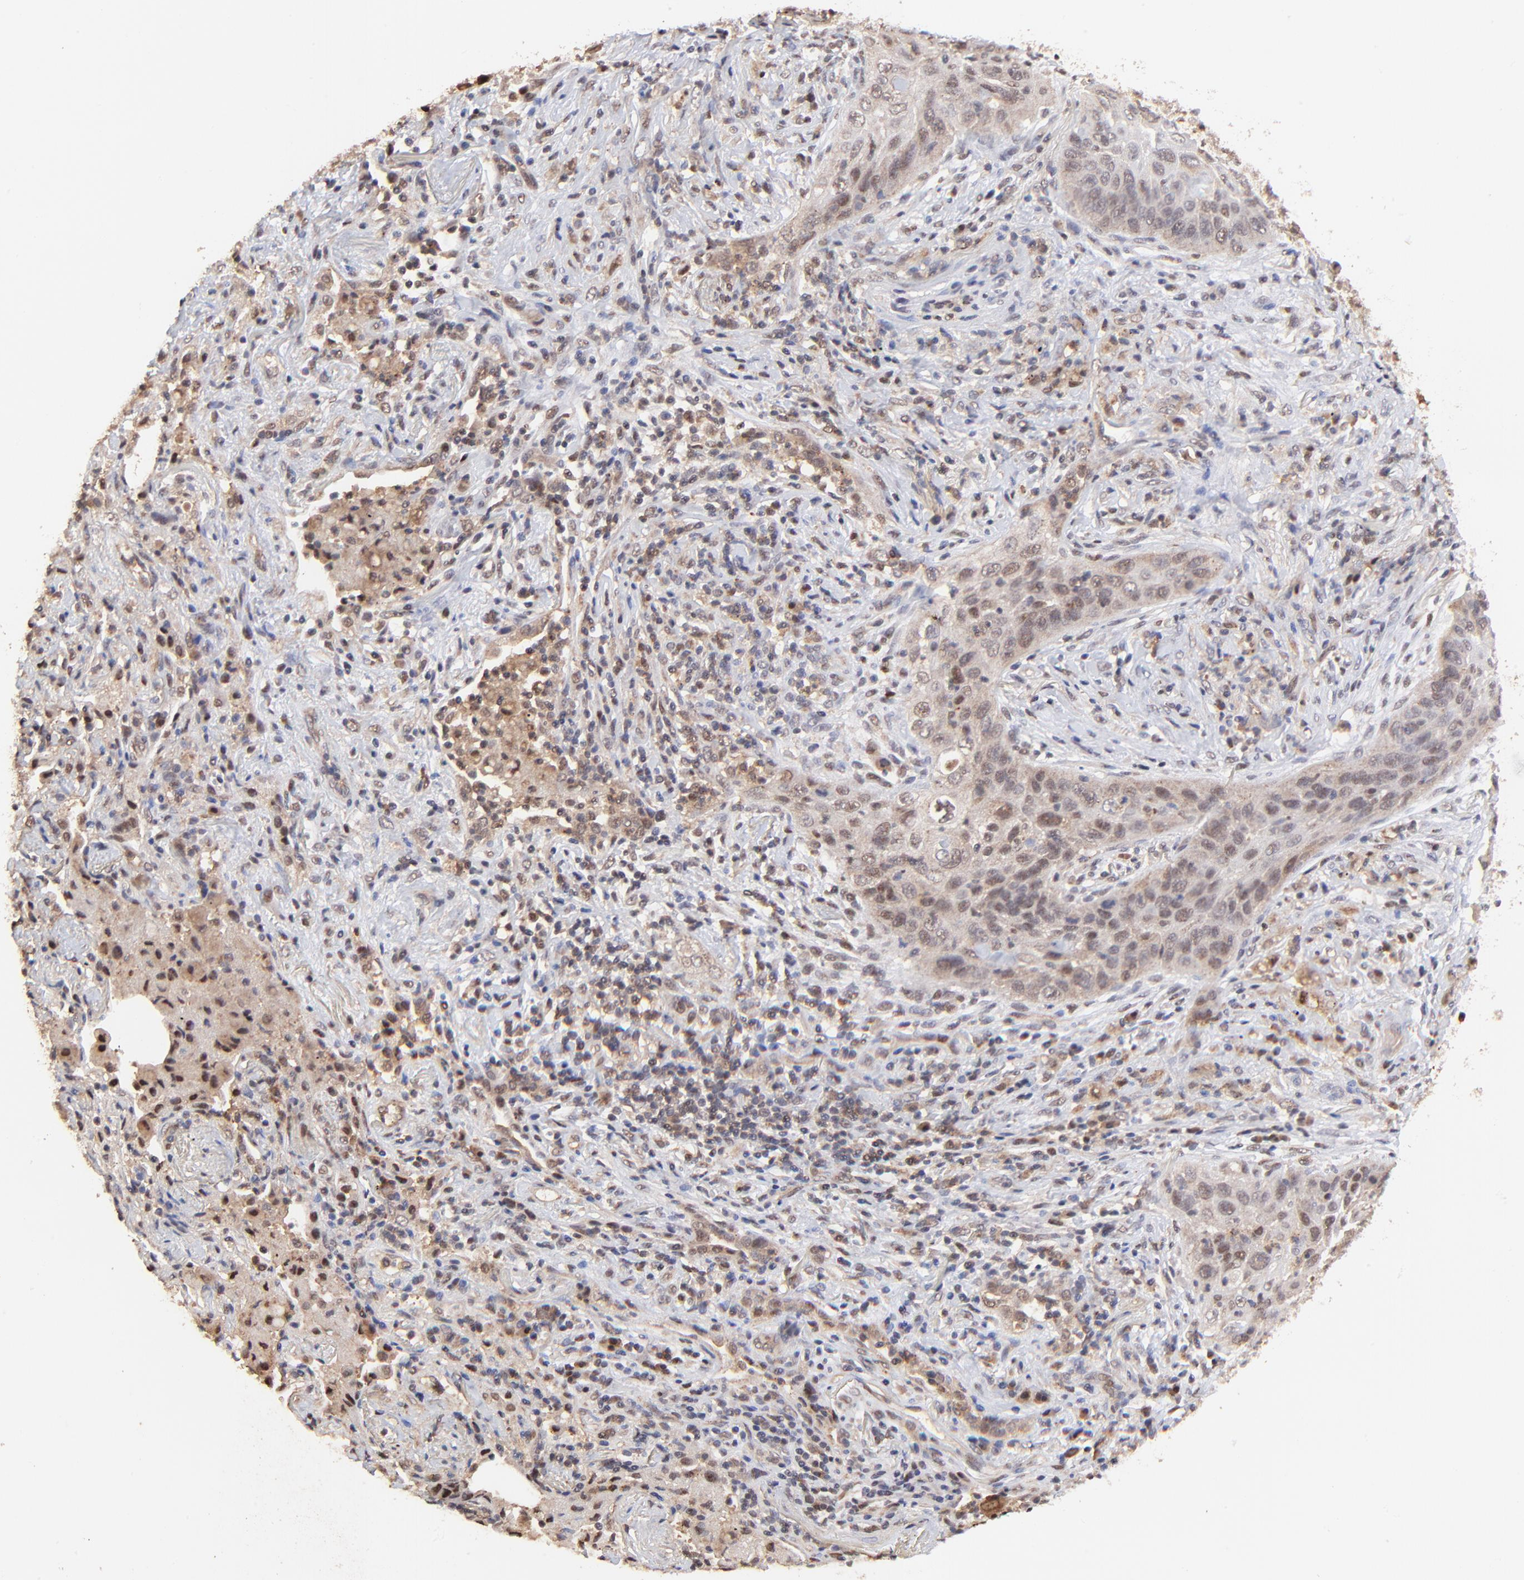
{"staining": {"intensity": "weak", "quantity": ">75%", "location": "cytoplasmic/membranous,nuclear"}, "tissue": "lung cancer", "cell_type": "Tumor cells", "image_type": "cancer", "snomed": [{"axis": "morphology", "description": "Squamous cell carcinoma, NOS"}, {"axis": "topography", "description": "Lung"}], "caption": "Lung squamous cell carcinoma stained with a protein marker demonstrates weak staining in tumor cells.", "gene": "PSMA6", "patient": {"sex": "female", "age": 67}}